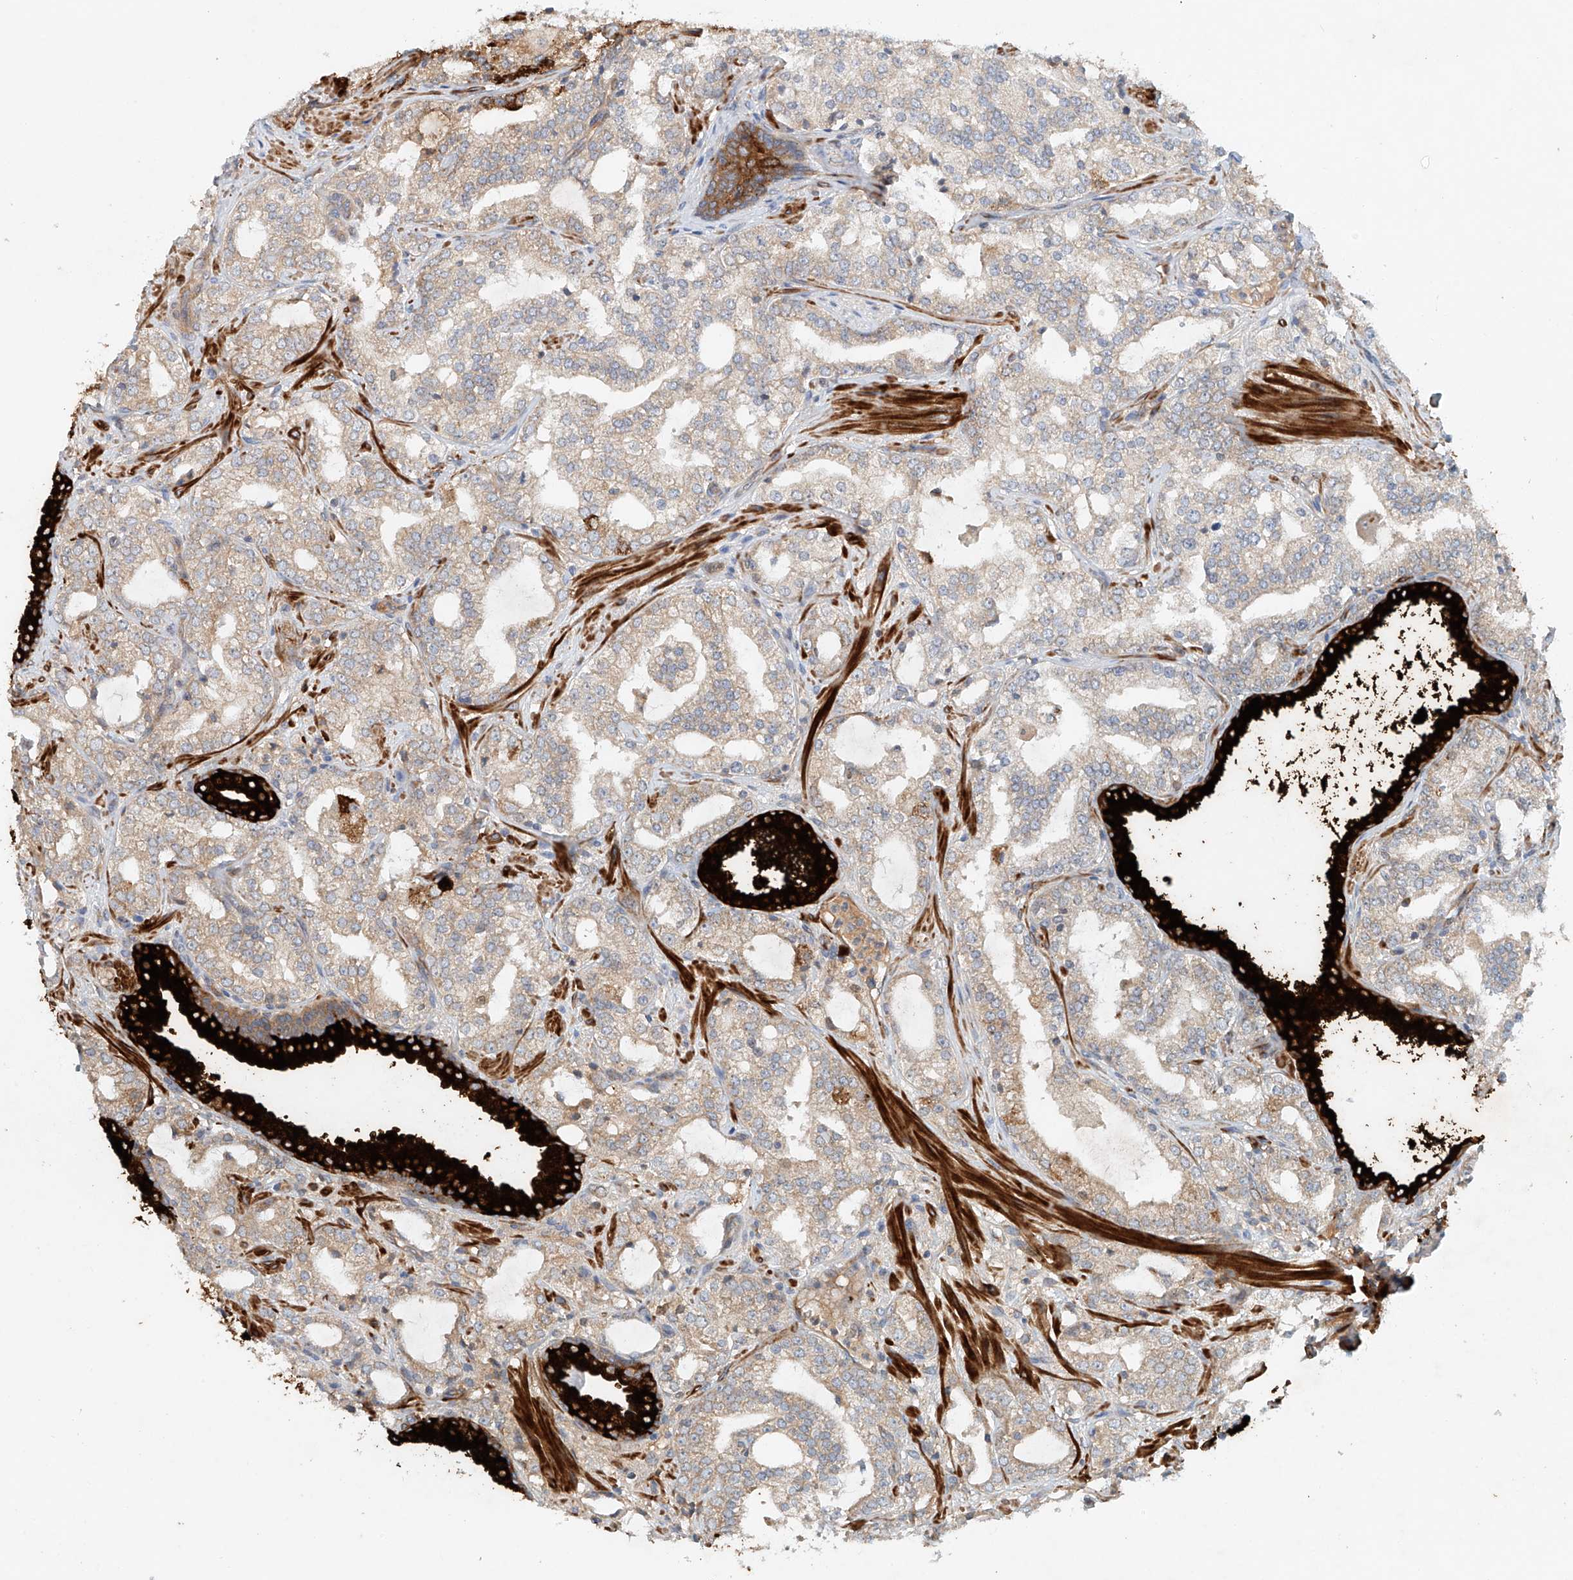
{"staining": {"intensity": "weak", "quantity": "25%-75%", "location": "cytoplasmic/membranous"}, "tissue": "prostate cancer", "cell_type": "Tumor cells", "image_type": "cancer", "snomed": [{"axis": "morphology", "description": "Adenocarcinoma, High grade"}, {"axis": "topography", "description": "Prostate"}], "caption": "A low amount of weak cytoplasmic/membranous staining is seen in approximately 25%-75% of tumor cells in high-grade adenocarcinoma (prostate) tissue.", "gene": "LYRM9", "patient": {"sex": "male", "age": 64}}